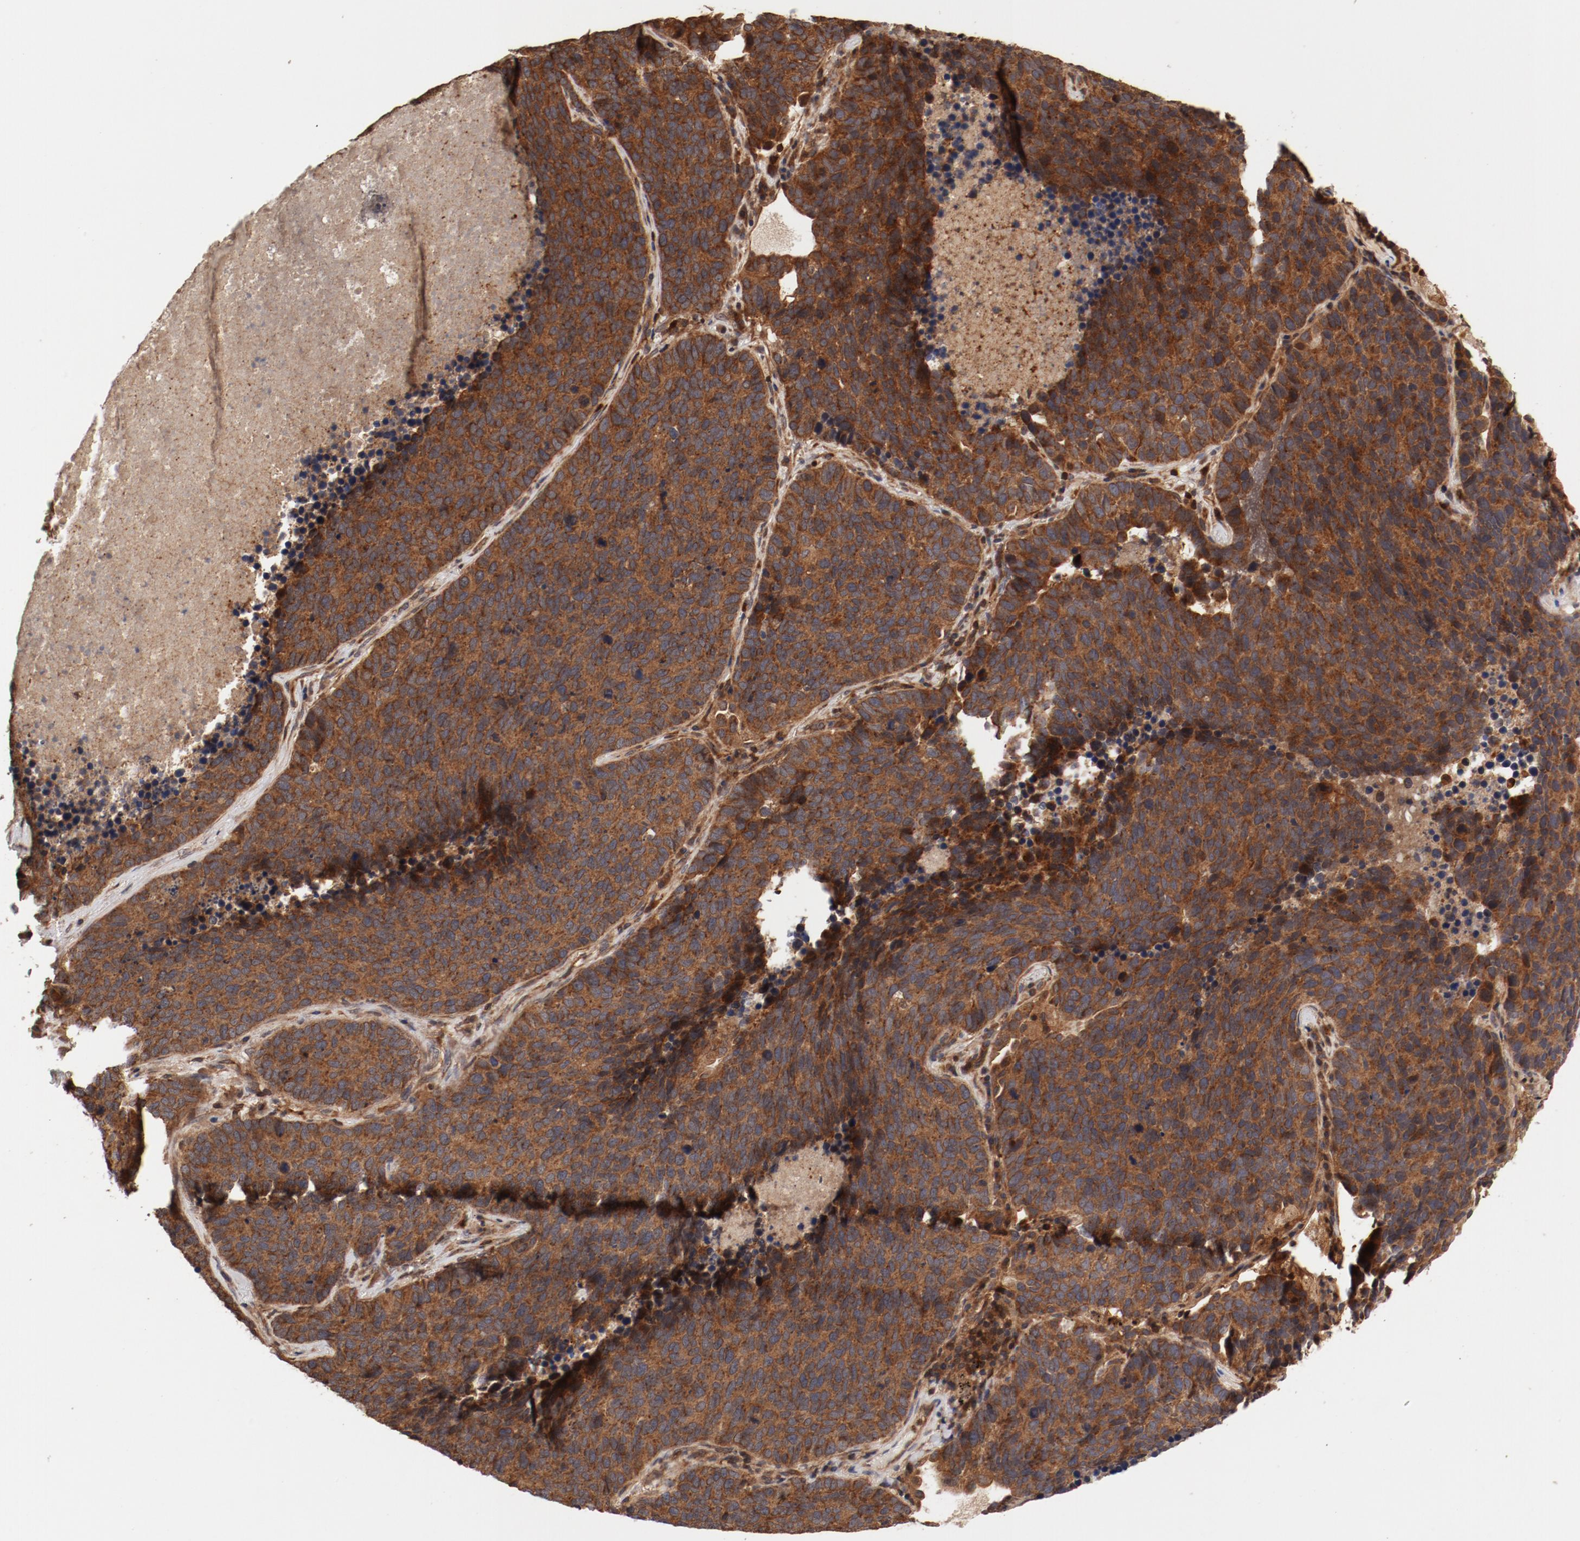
{"staining": {"intensity": "moderate", "quantity": ">75%", "location": "cytoplasmic/membranous"}, "tissue": "lung cancer", "cell_type": "Tumor cells", "image_type": "cancer", "snomed": [{"axis": "morphology", "description": "Neoplasm, malignant, NOS"}, {"axis": "topography", "description": "Lung"}], "caption": "Immunohistochemical staining of lung cancer (malignant neoplasm) shows medium levels of moderate cytoplasmic/membranous protein staining in approximately >75% of tumor cells.", "gene": "GUF1", "patient": {"sex": "female", "age": 75}}